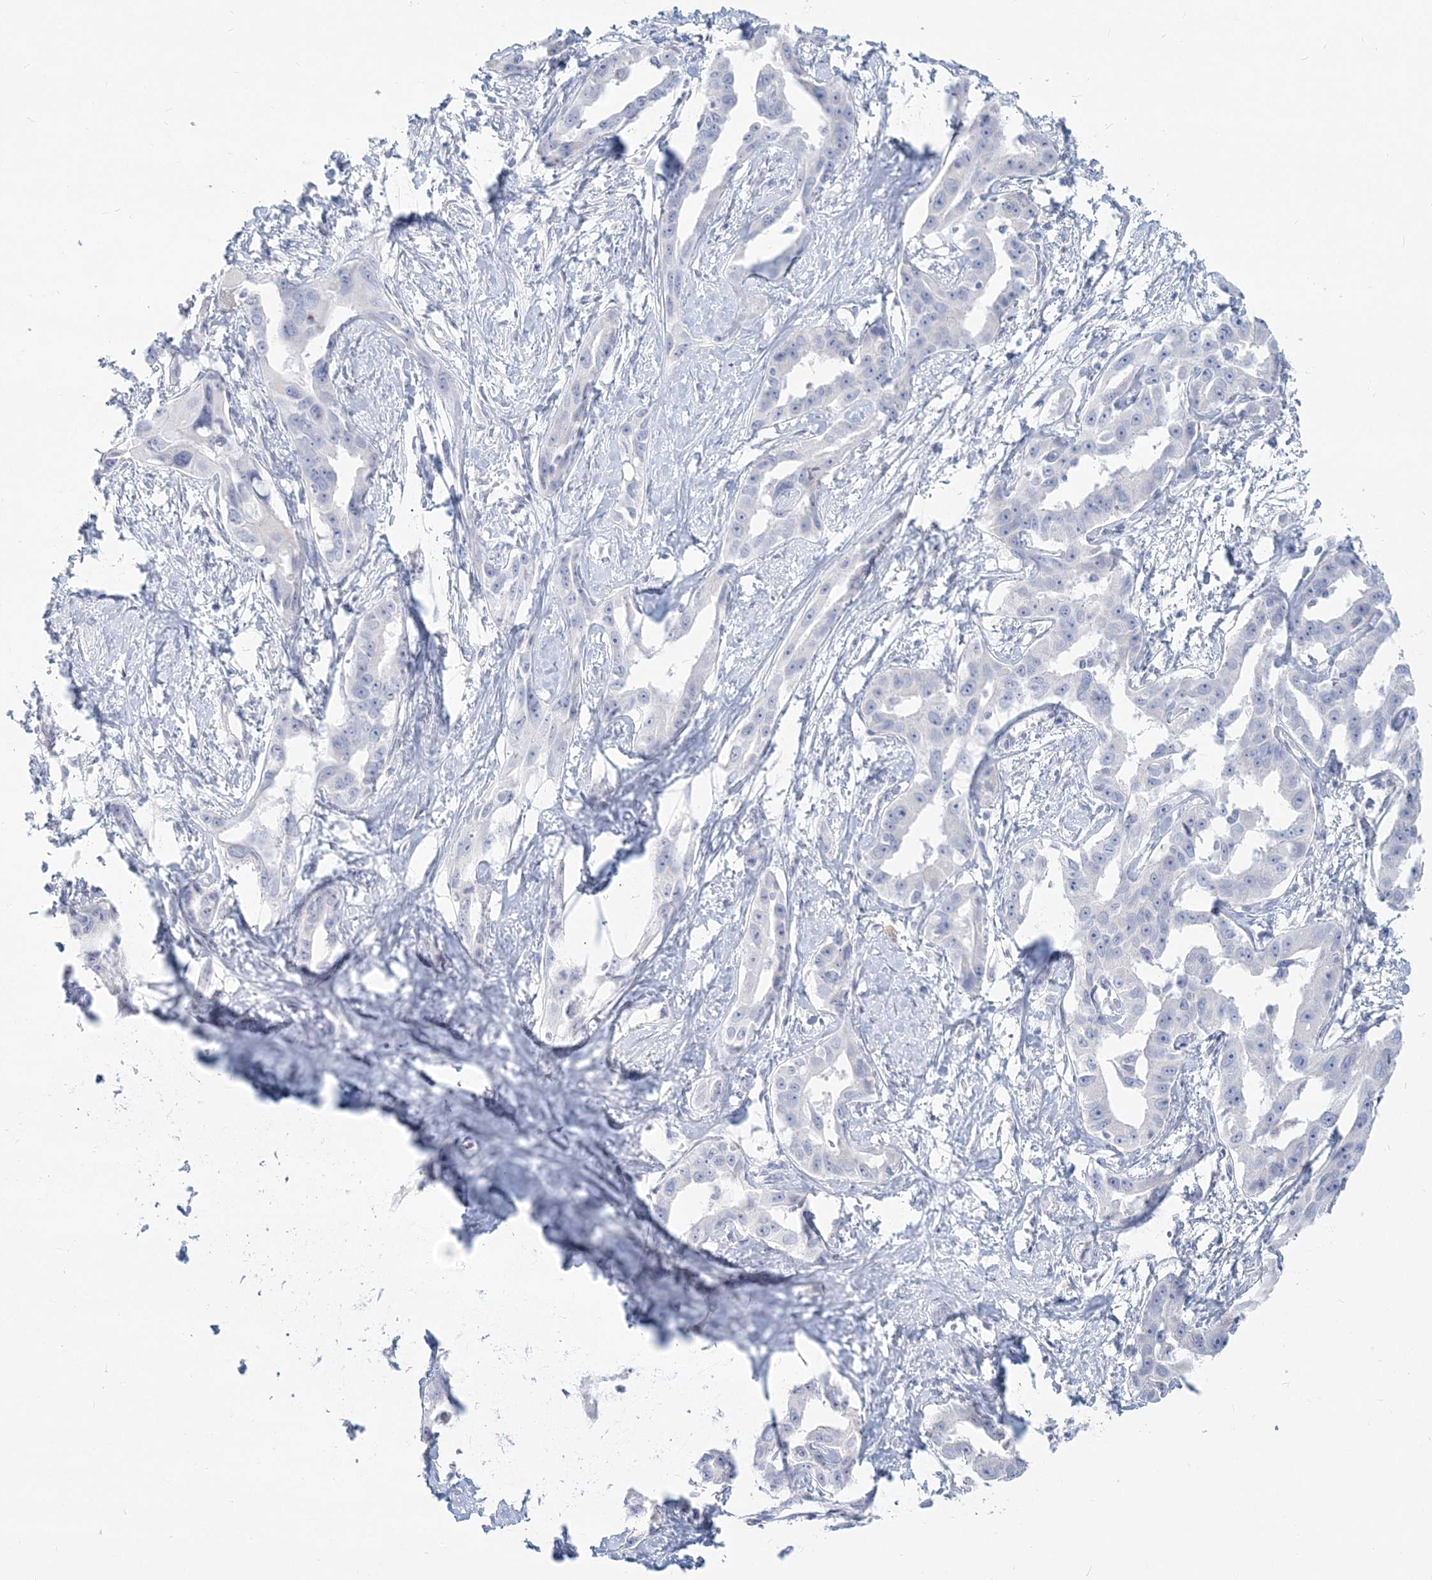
{"staining": {"intensity": "negative", "quantity": "none", "location": "none"}, "tissue": "liver cancer", "cell_type": "Tumor cells", "image_type": "cancer", "snomed": [{"axis": "morphology", "description": "Cholangiocarcinoma"}, {"axis": "topography", "description": "Liver"}], "caption": "The histopathology image exhibits no significant expression in tumor cells of liver cancer (cholangiocarcinoma).", "gene": "CSN1S1", "patient": {"sex": "male", "age": 59}}